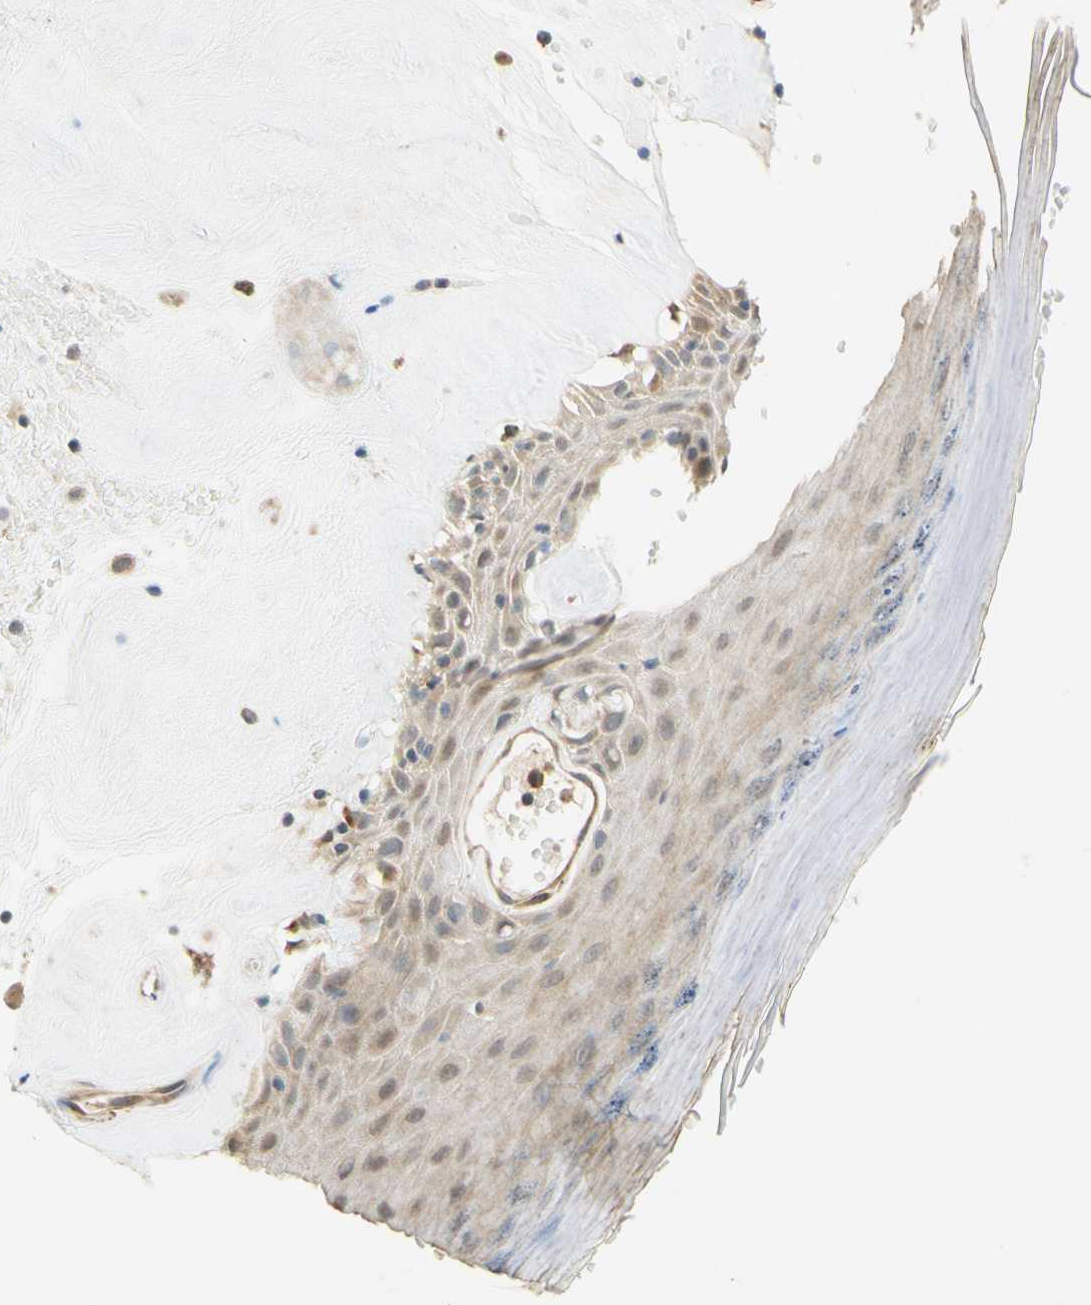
{"staining": {"intensity": "weak", "quantity": ">75%", "location": "cytoplasmic/membranous"}, "tissue": "skin", "cell_type": "Epidermal cells", "image_type": "normal", "snomed": [{"axis": "morphology", "description": "Normal tissue, NOS"}, {"axis": "morphology", "description": "Inflammation, NOS"}, {"axis": "topography", "description": "Vulva"}], "caption": "Immunohistochemical staining of normal skin shows weak cytoplasmic/membranous protein expression in approximately >75% of epidermal cells.", "gene": "GATA1", "patient": {"sex": "female", "age": 84}}